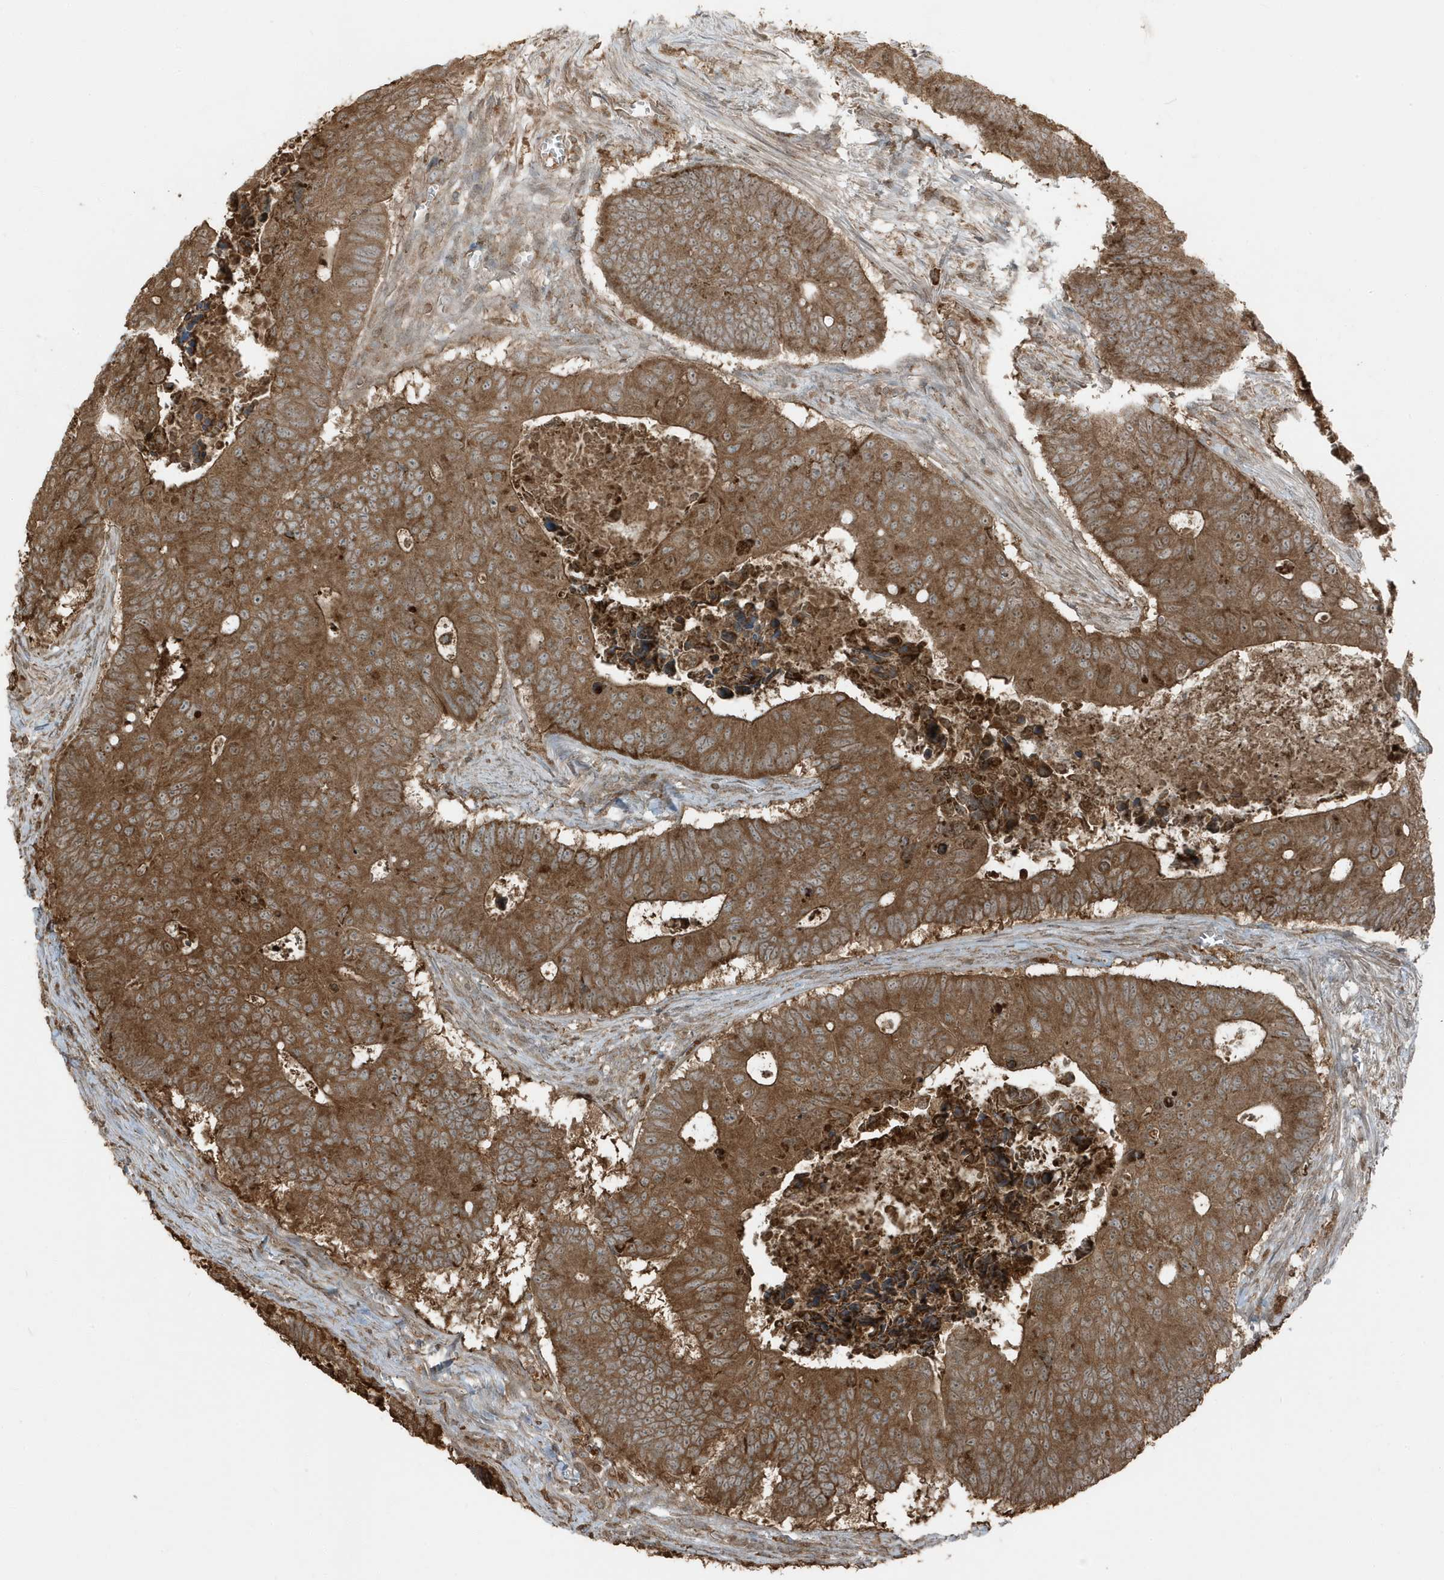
{"staining": {"intensity": "strong", "quantity": ">75%", "location": "cytoplasmic/membranous"}, "tissue": "colorectal cancer", "cell_type": "Tumor cells", "image_type": "cancer", "snomed": [{"axis": "morphology", "description": "Adenocarcinoma, NOS"}, {"axis": "topography", "description": "Colon"}], "caption": "An immunohistochemistry photomicrograph of neoplastic tissue is shown. Protein staining in brown highlights strong cytoplasmic/membranous positivity in adenocarcinoma (colorectal) within tumor cells.", "gene": "AZI2", "patient": {"sex": "male", "age": 87}}